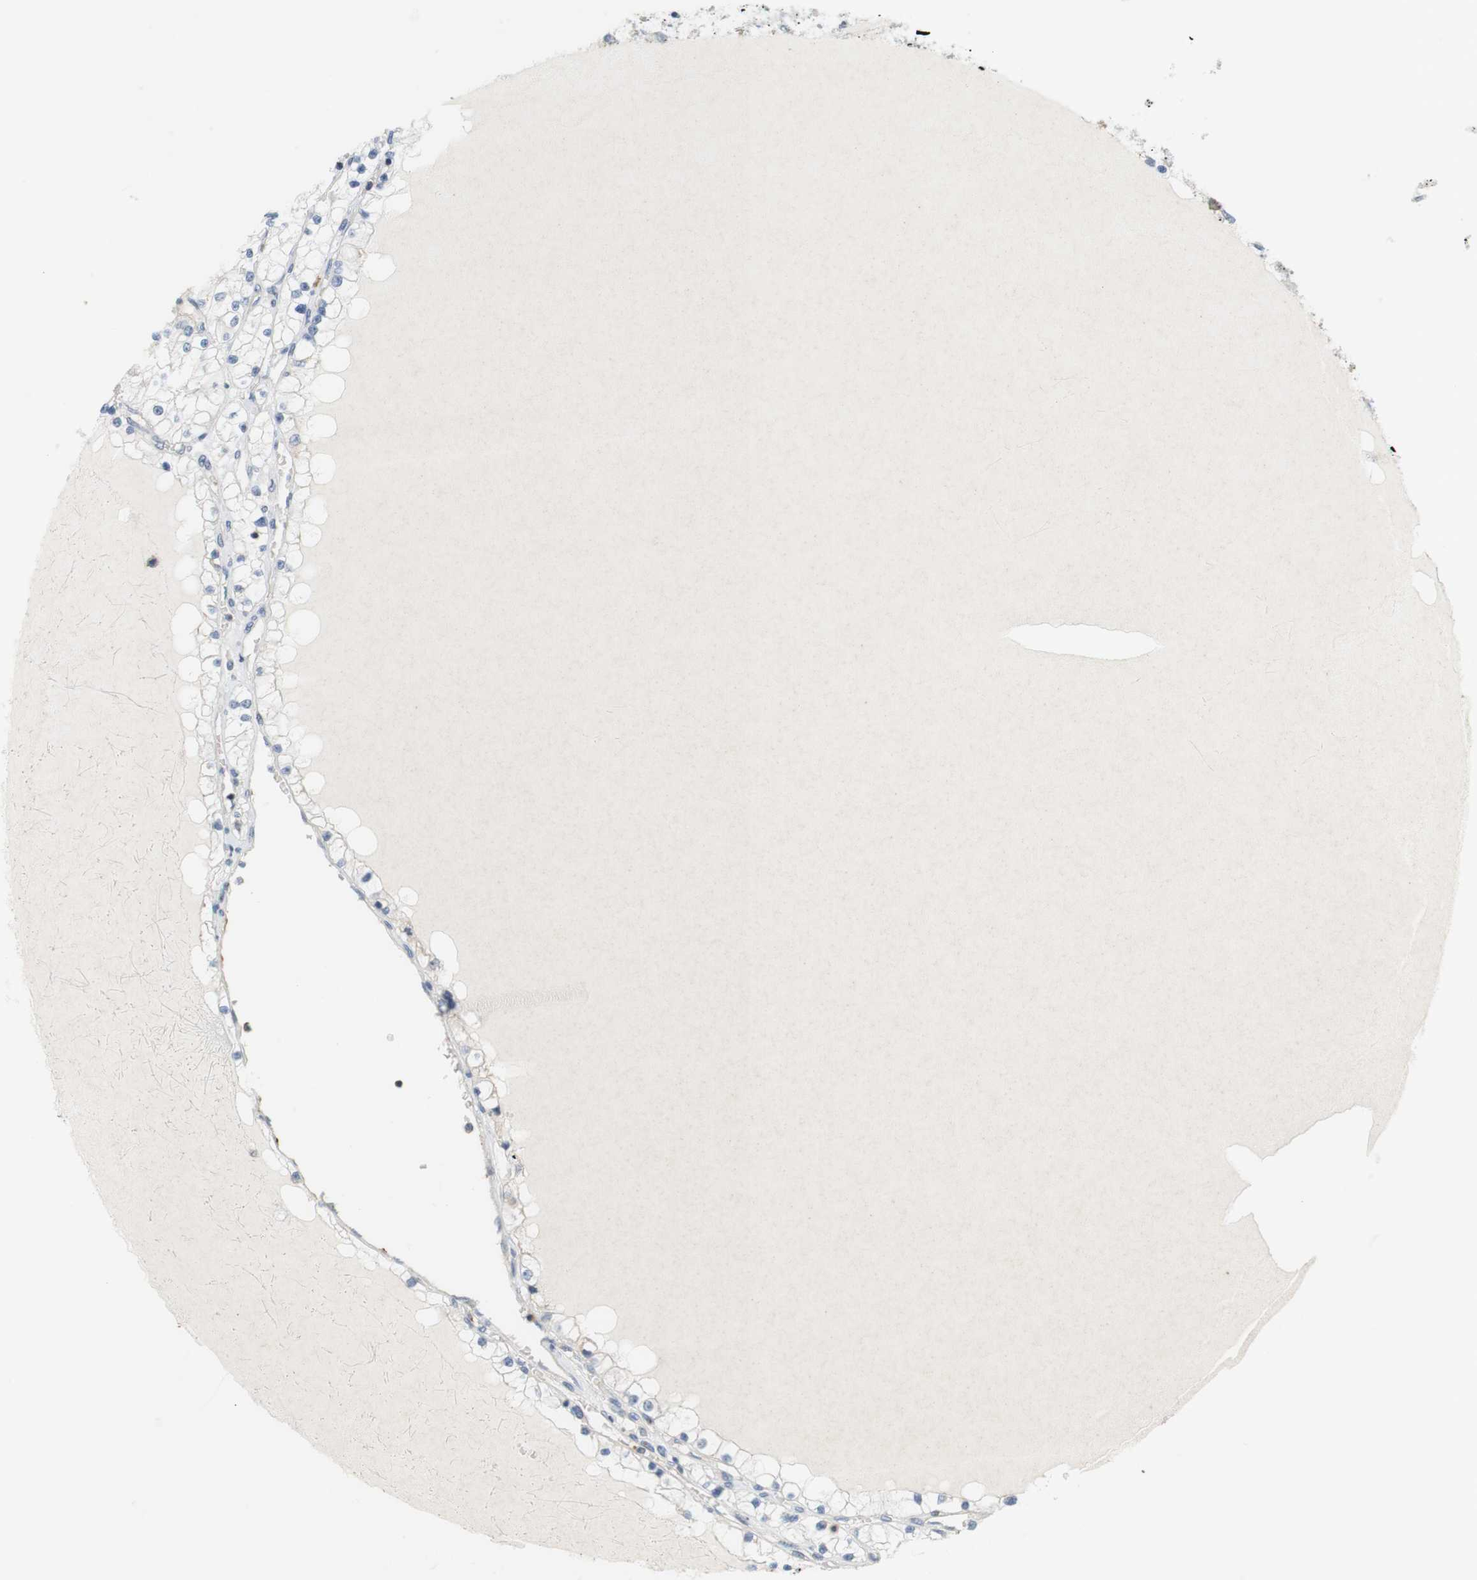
{"staining": {"intensity": "negative", "quantity": "none", "location": "none"}, "tissue": "renal cancer", "cell_type": "Tumor cells", "image_type": "cancer", "snomed": [{"axis": "morphology", "description": "Adenocarcinoma, NOS"}, {"axis": "topography", "description": "Kidney"}], "caption": "This is an IHC photomicrograph of human renal adenocarcinoma. There is no expression in tumor cells.", "gene": "OSR1", "patient": {"sex": "male", "age": 68}}